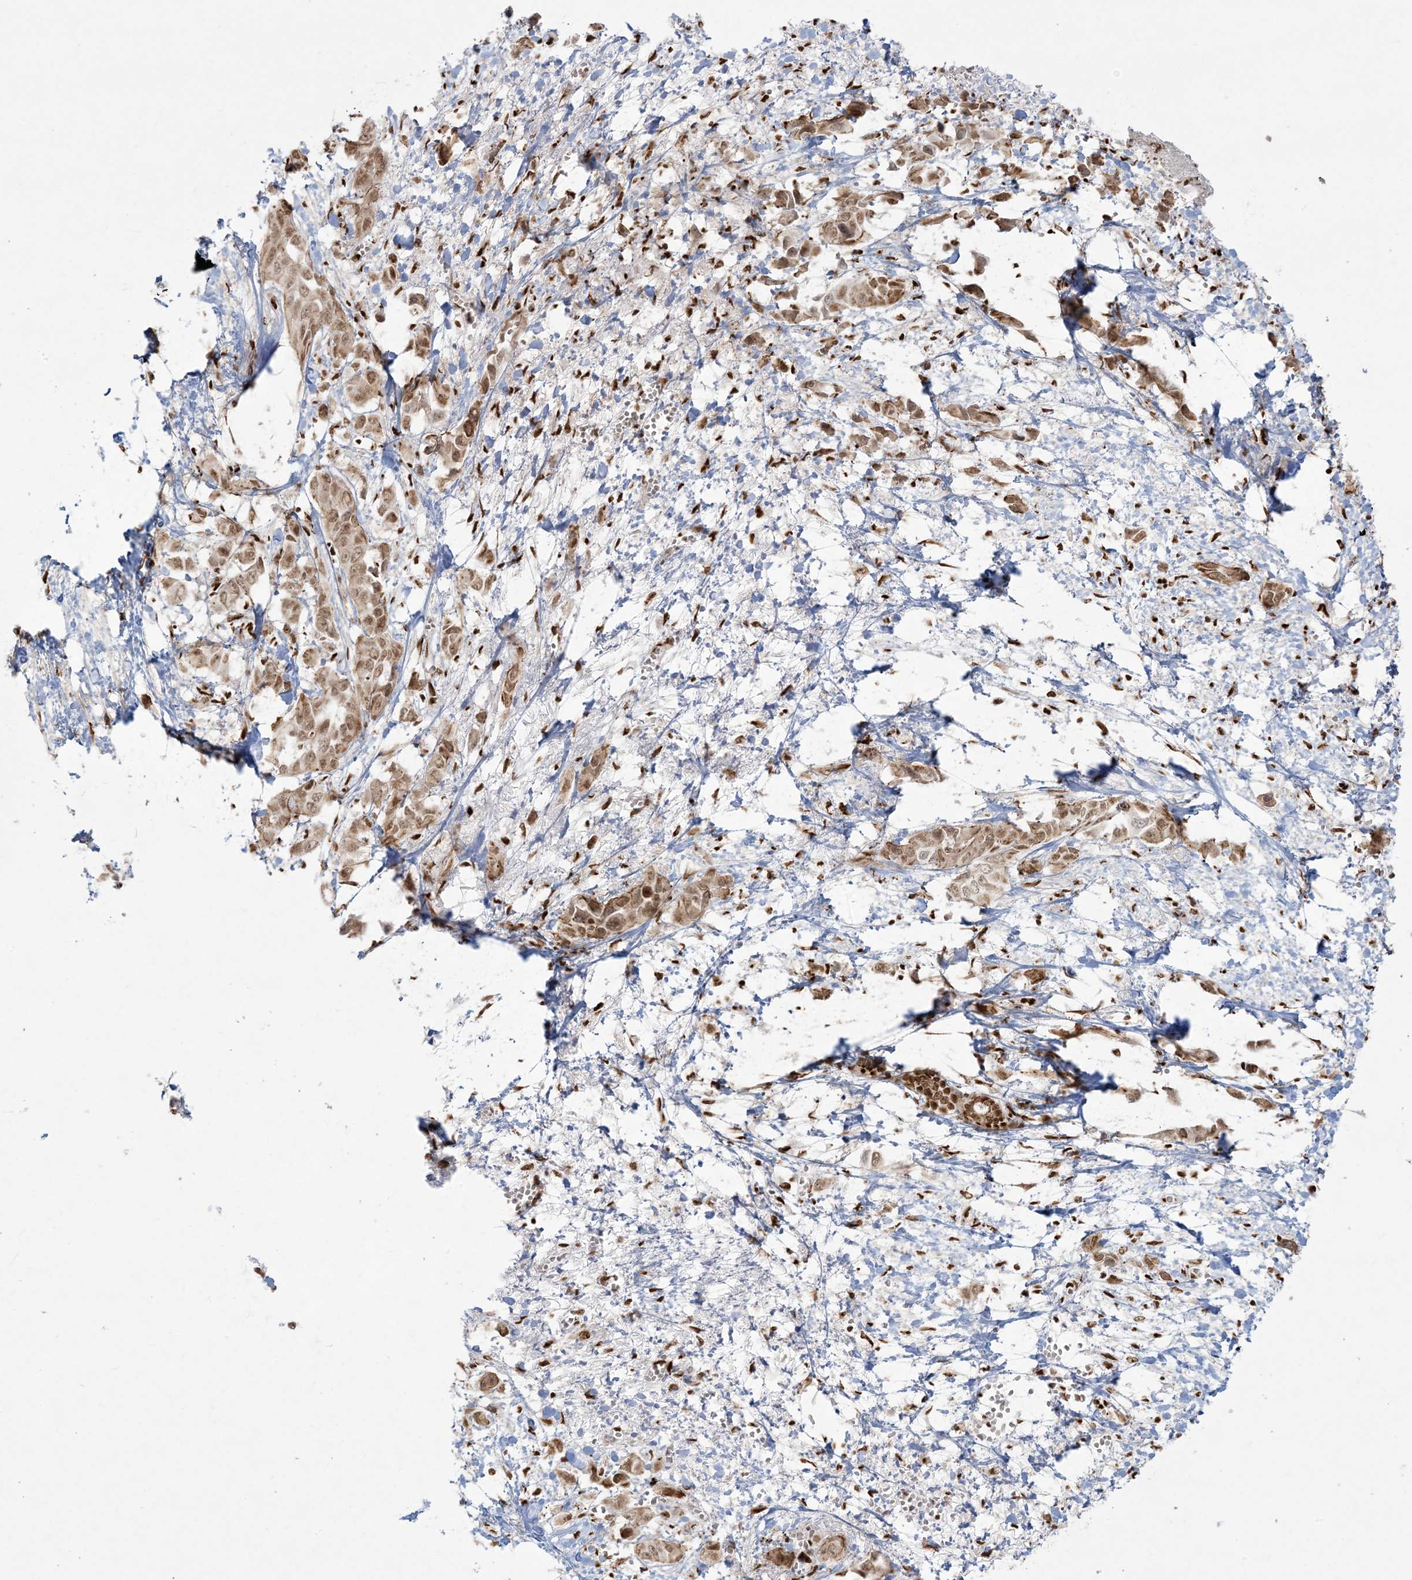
{"staining": {"intensity": "moderate", "quantity": ">75%", "location": "nuclear"}, "tissue": "liver cancer", "cell_type": "Tumor cells", "image_type": "cancer", "snomed": [{"axis": "morphology", "description": "Cholangiocarcinoma"}, {"axis": "topography", "description": "Liver"}], "caption": "IHC staining of liver cancer, which exhibits medium levels of moderate nuclear expression in approximately >75% of tumor cells indicating moderate nuclear protein expression. The staining was performed using DAB (brown) for protein detection and nuclei were counterstained in hematoxylin (blue).", "gene": "RBM10", "patient": {"sex": "female", "age": 52}}